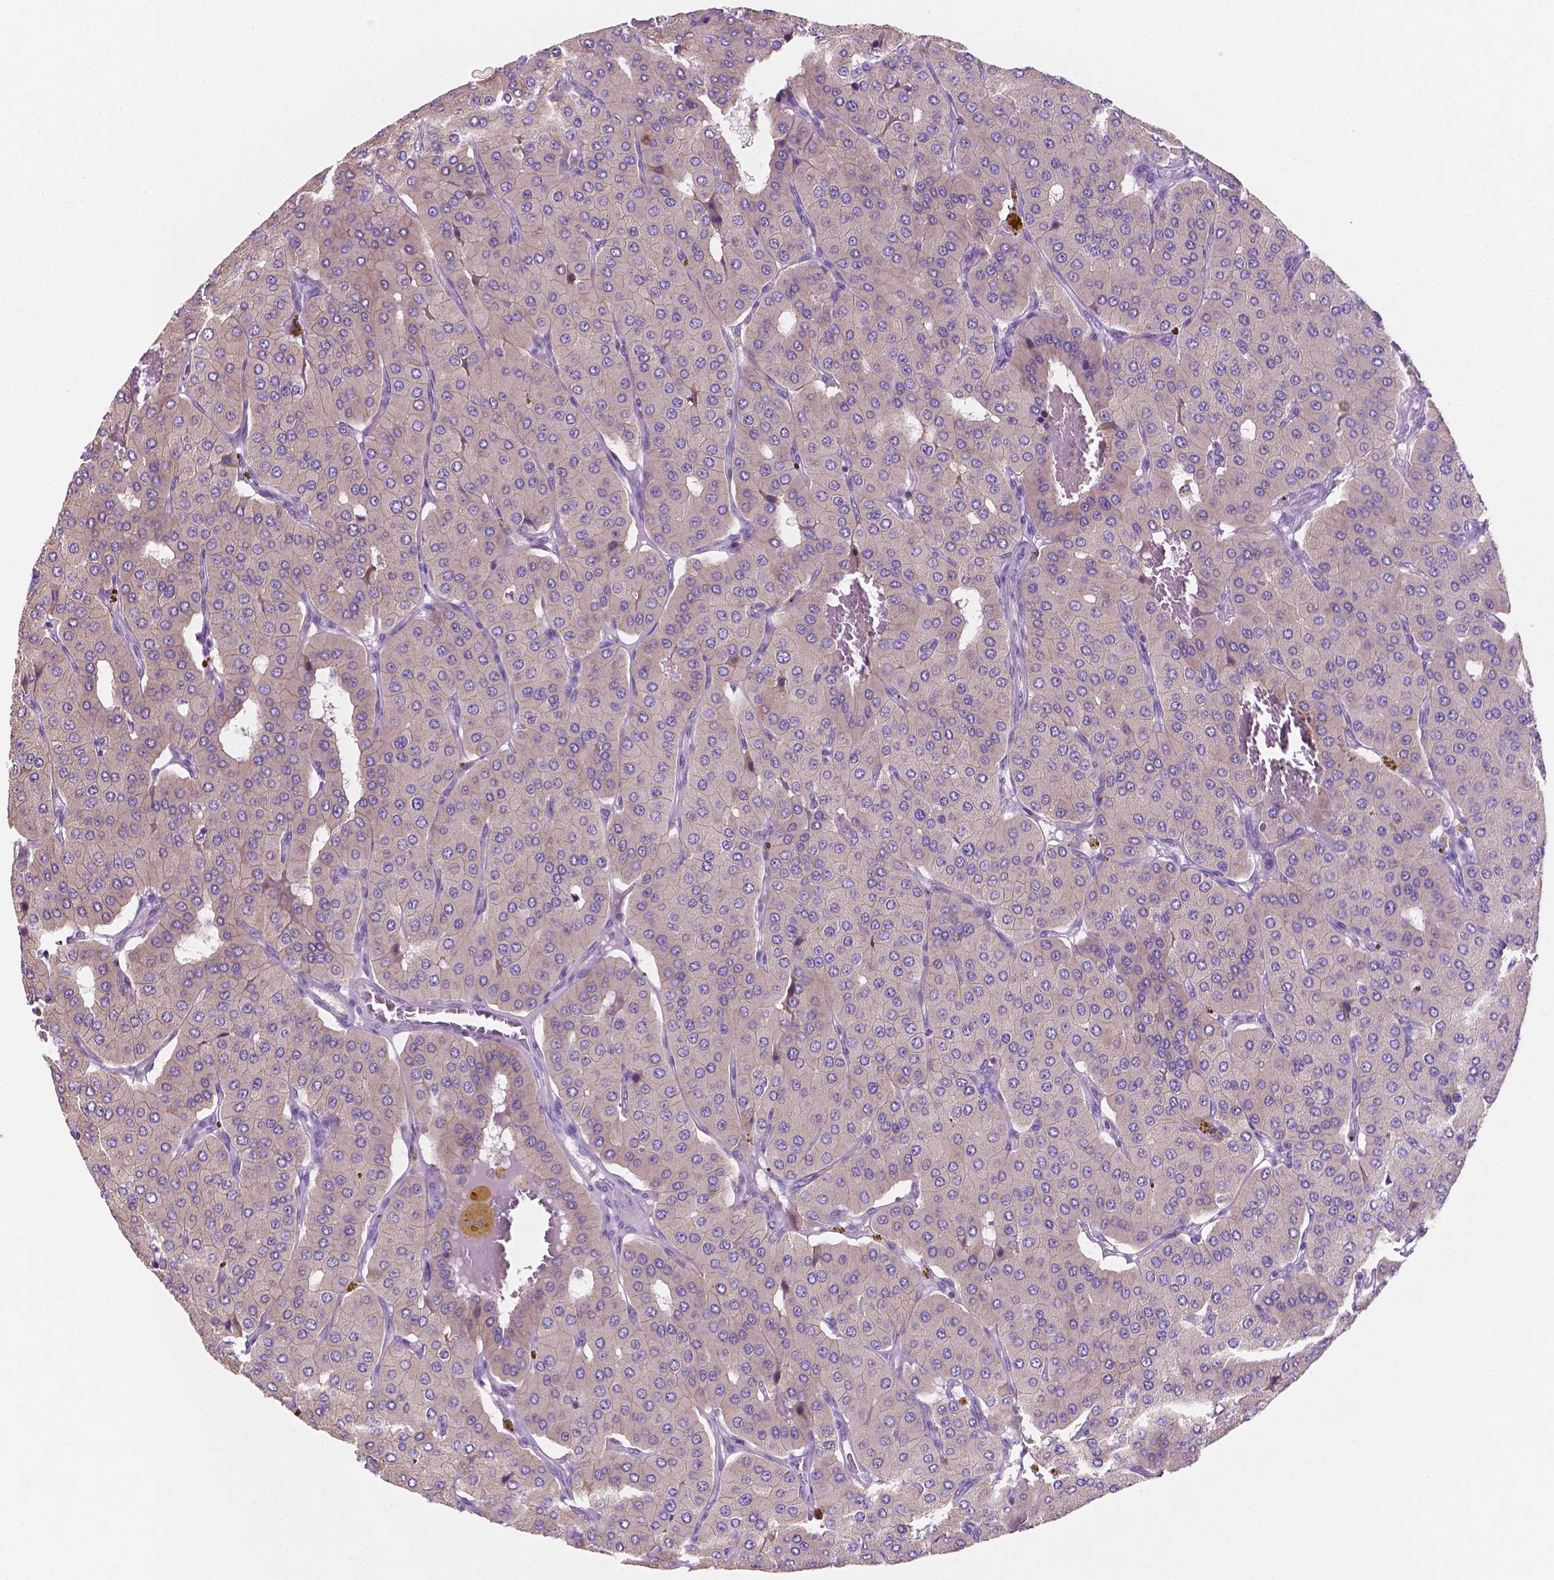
{"staining": {"intensity": "negative", "quantity": "none", "location": "none"}, "tissue": "parathyroid gland", "cell_type": "Glandular cells", "image_type": "normal", "snomed": [{"axis": "morphology", "description": "Normal tissue, NOS"}, {"axis": "morphology", "description": "Adenoma, NOS"}, {"axis": "topography", "description": "Parathyroid gland"}], "caption": "IHC image of normal parathyroid gland: human parathyroid gland stained with DAB (3,3'-diaminobenzidine) exhibits no significant protein expression in glandular cells. (DAB immunohistochemistry visualized using brightfield microscopy, high magnification).", "gene": "MKRN2OS", "patient": {"sex": "female", "age": 86}}